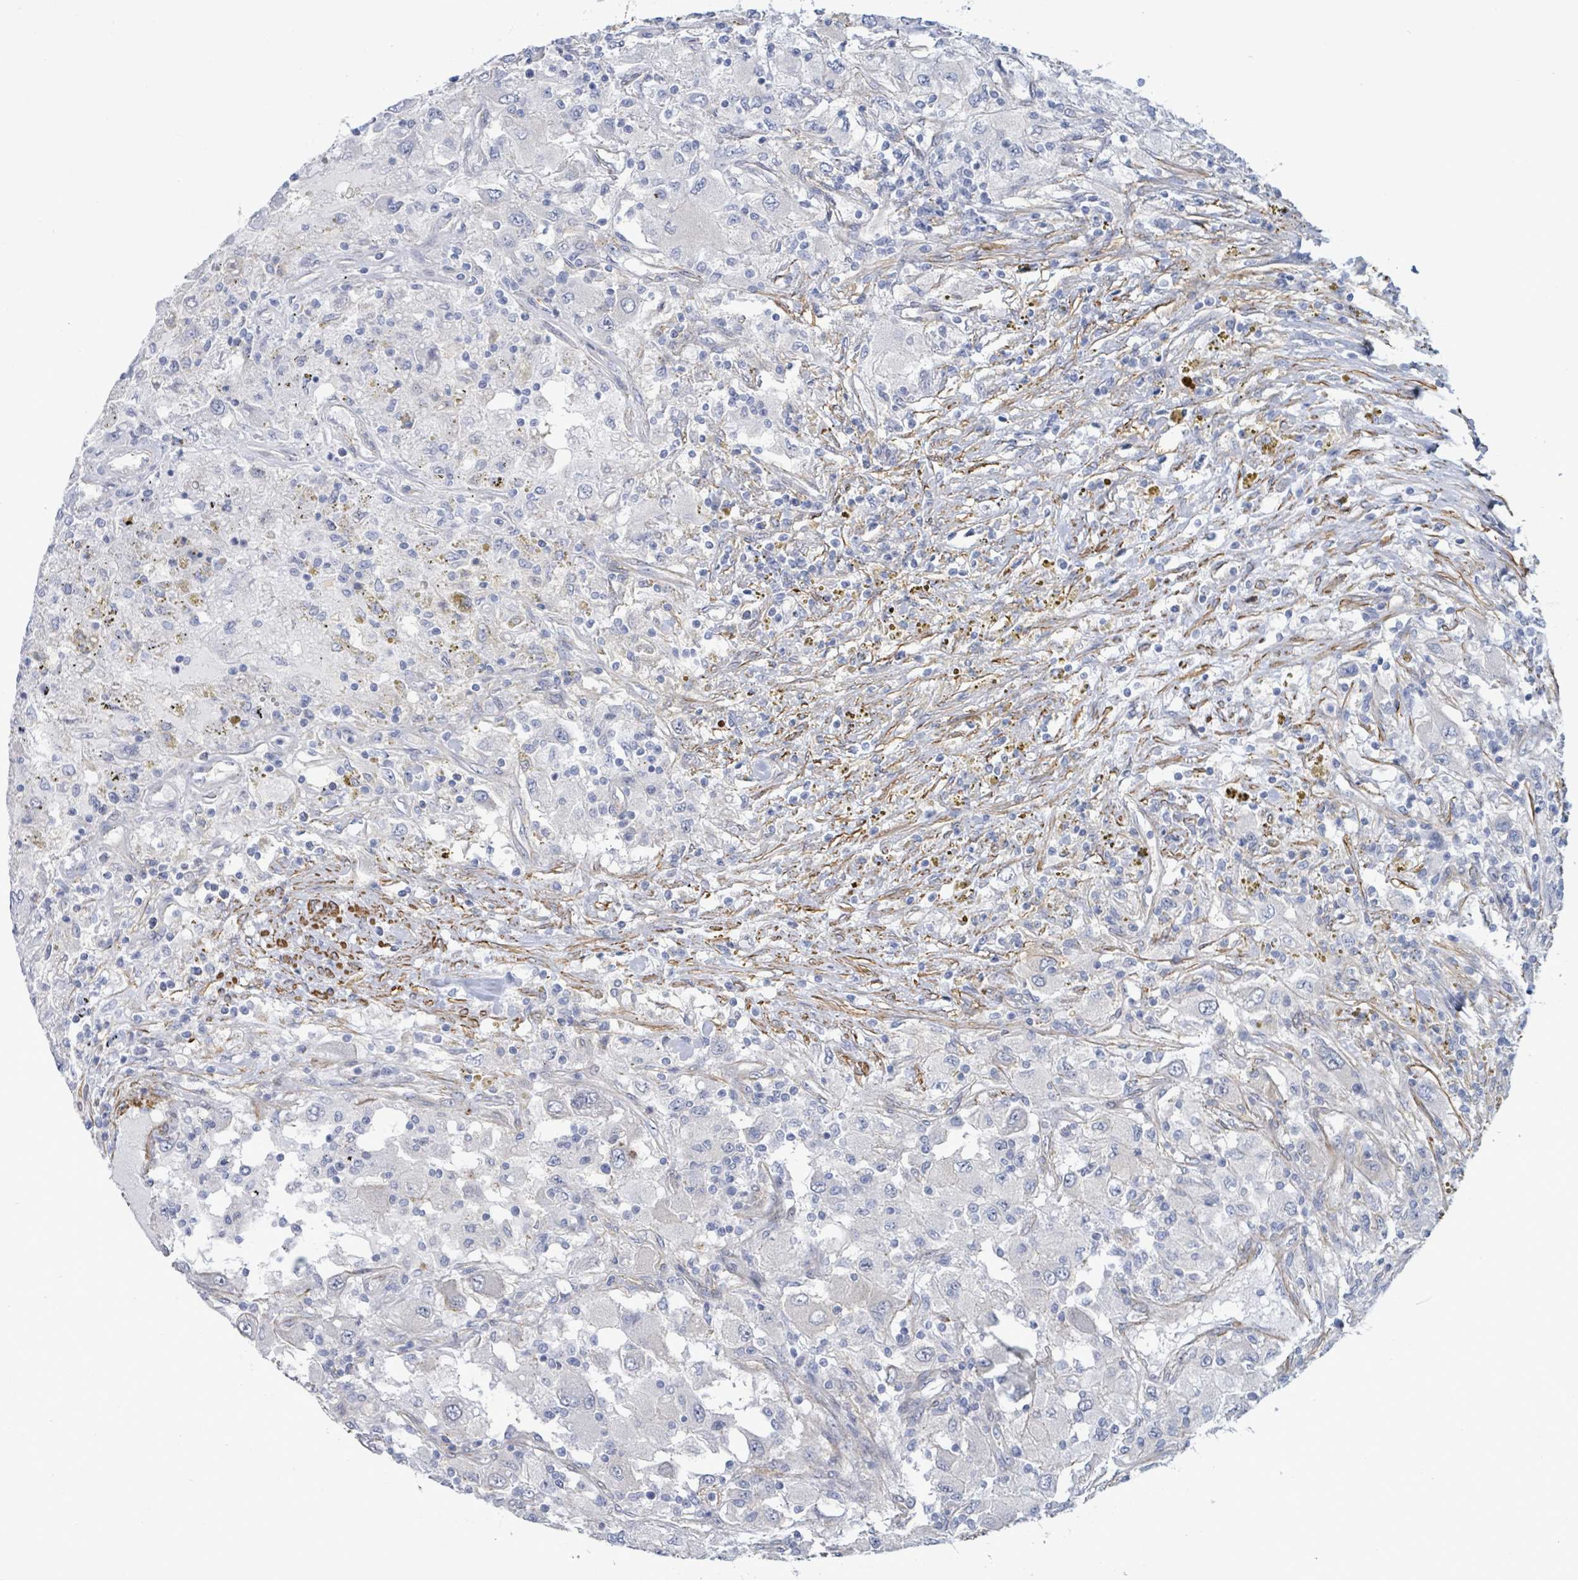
{"staining": {"intensity": "negative", "quantity": "none", "location": "none"}, "tissue": "renal cancer", "cell_type": "Tumor cells", "image_type": "cancer", "snomed": [{"axis": "morphology", "description": "Adenocarcinoma, NOS"}, {"axis": "topography", "description": "Kidney"}], "caption": "This photomicrograph is of renal cancer (adenocarcinoma) stained with immunohistochemistry (IHC) to label a protein in brown with the nuclei are counter-stained blue. There is no positivity in tumor cells.", "gene": "DMRTC1B", "patient": {"sex": "female", "age": 67}}